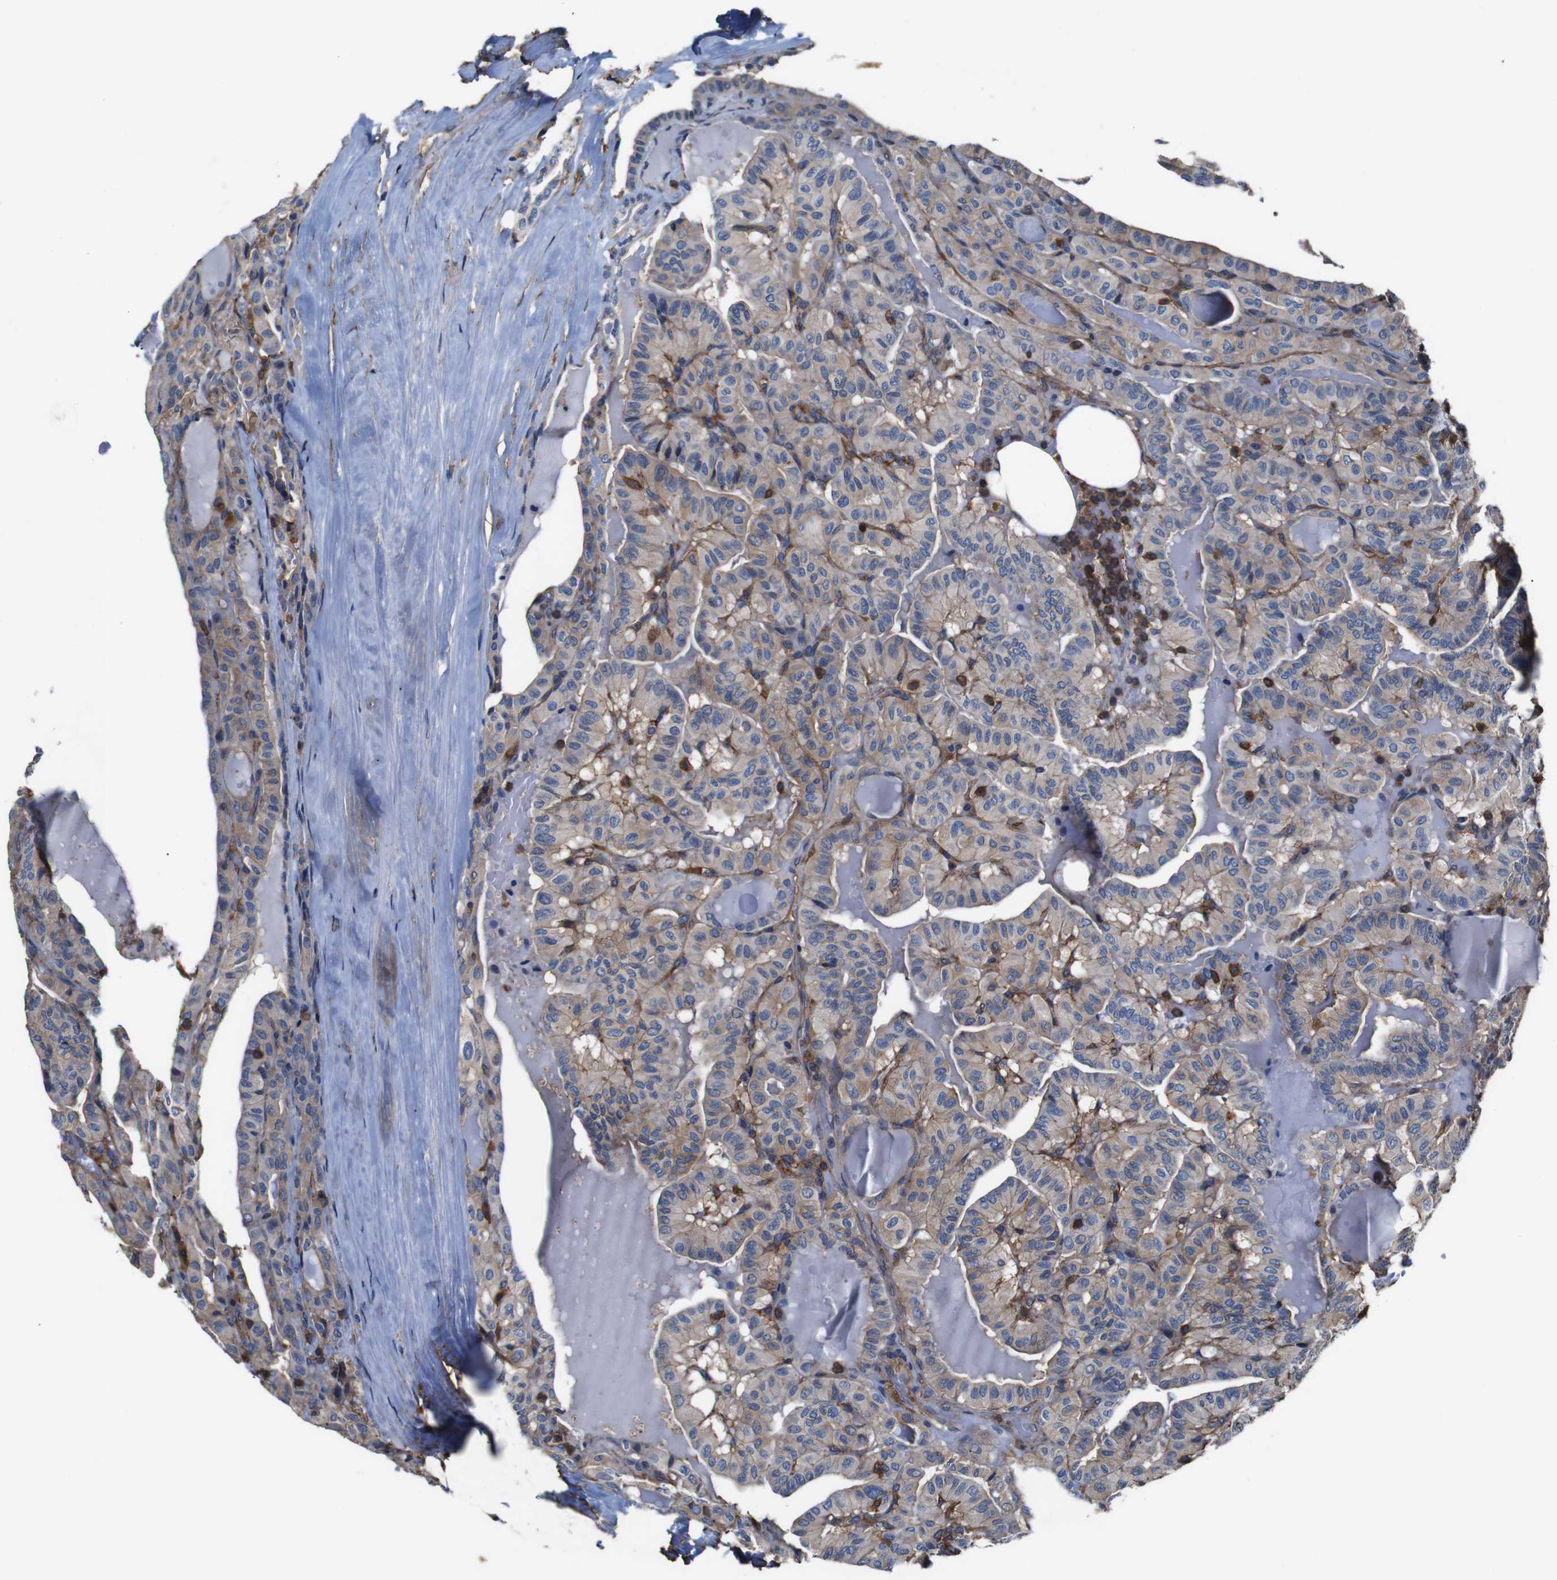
{"staining": {"intensity": "weak", "quantity": "25%-75%", "location": "cytoplasmic/membranous"}, "tissue": "head and neck cancer", "cell_type": "Tumor cells", "image_type": "cancer", "snomed": [{"axis": "morphology", "description": "Squamous cell carcinoma, NOS"}, {"axis": "topography", "description": "Oral tissue"}, {"axis": "topography", "description": "Head-Neck"}], "caption": "An immunohistochemistry (IHC) photomicrograph of tumor tissue is shown. Protein staining in brown highlights weak cytoplasmic/membranous positivity in squamous cell carcinoma (head and neck) within tumor cells. (Stains: DAB (3,3'-diaminobenzidine) in brown, nuclei in blue, Microscopy: brightfield microscopy at high magnification).", "gene": "PI4KA", "patient": {"sex": "female", "age": 50}}